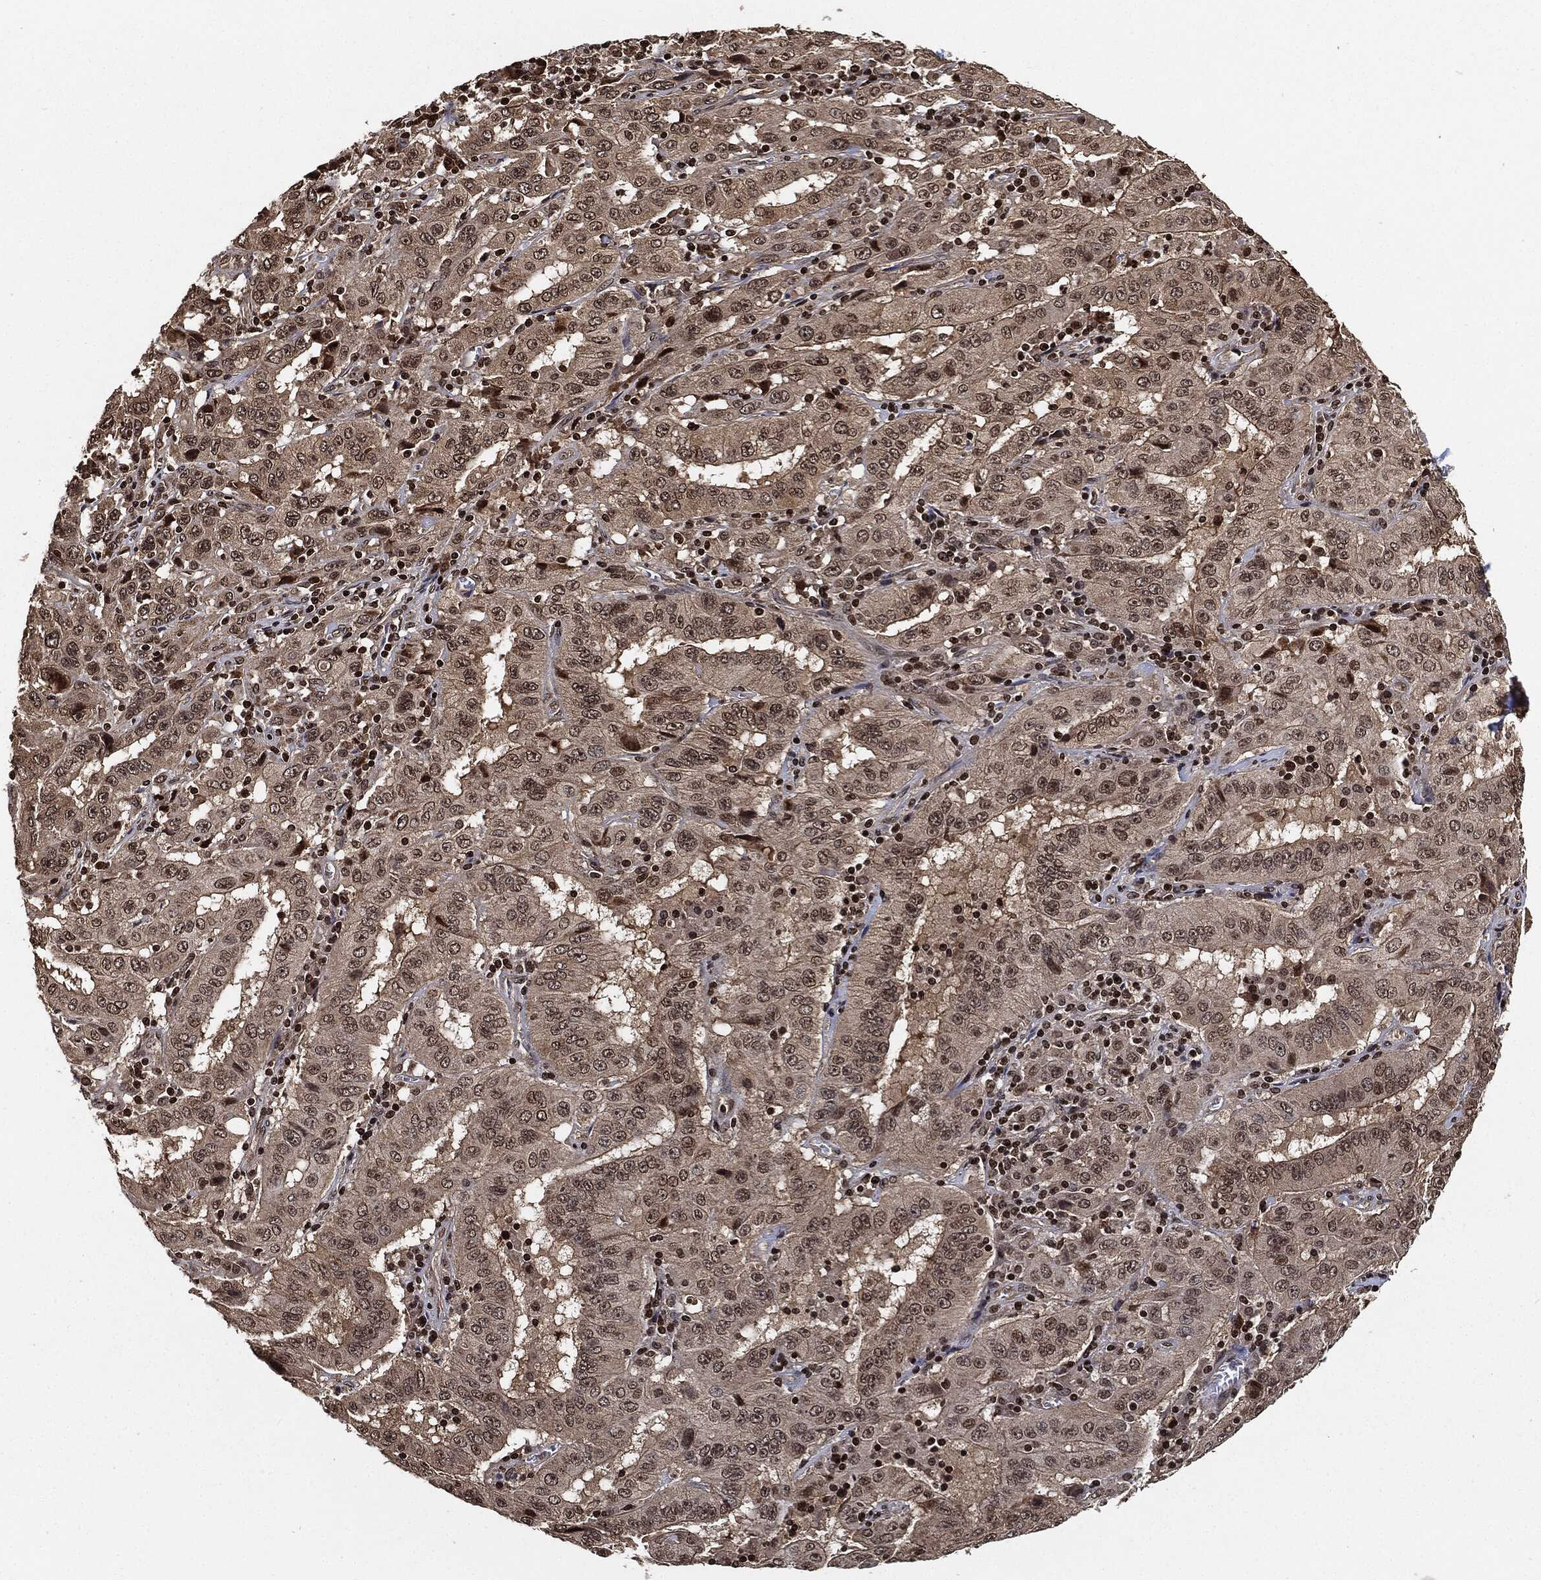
{"staining": {"intensity": "weak", "quantity": "25%-75%", "location": "cytoplasmic/membranous,nuclear"}, "tissue": "pancreatic cancer", "cell_type": "Tumor cells", "image_type": "cancer", "snomed": [{"axis": "morphology", "description": "Adenocarcinoma, NOS"}, {"axis": "topography", "description": "Pancreas"}], "caption": "High-magnification brightfield microscopy of pancreatic cancer (adenocarcinoma) stained with DAB (brown) and counterstained with hematoxylin (blue). tumor cells exhibit weak cytoplasmic/membranous and nuclear staining is present in about25%-75% of cells.", "gene": "PDK1", "patient": {"sex": "male", "age": 63}}